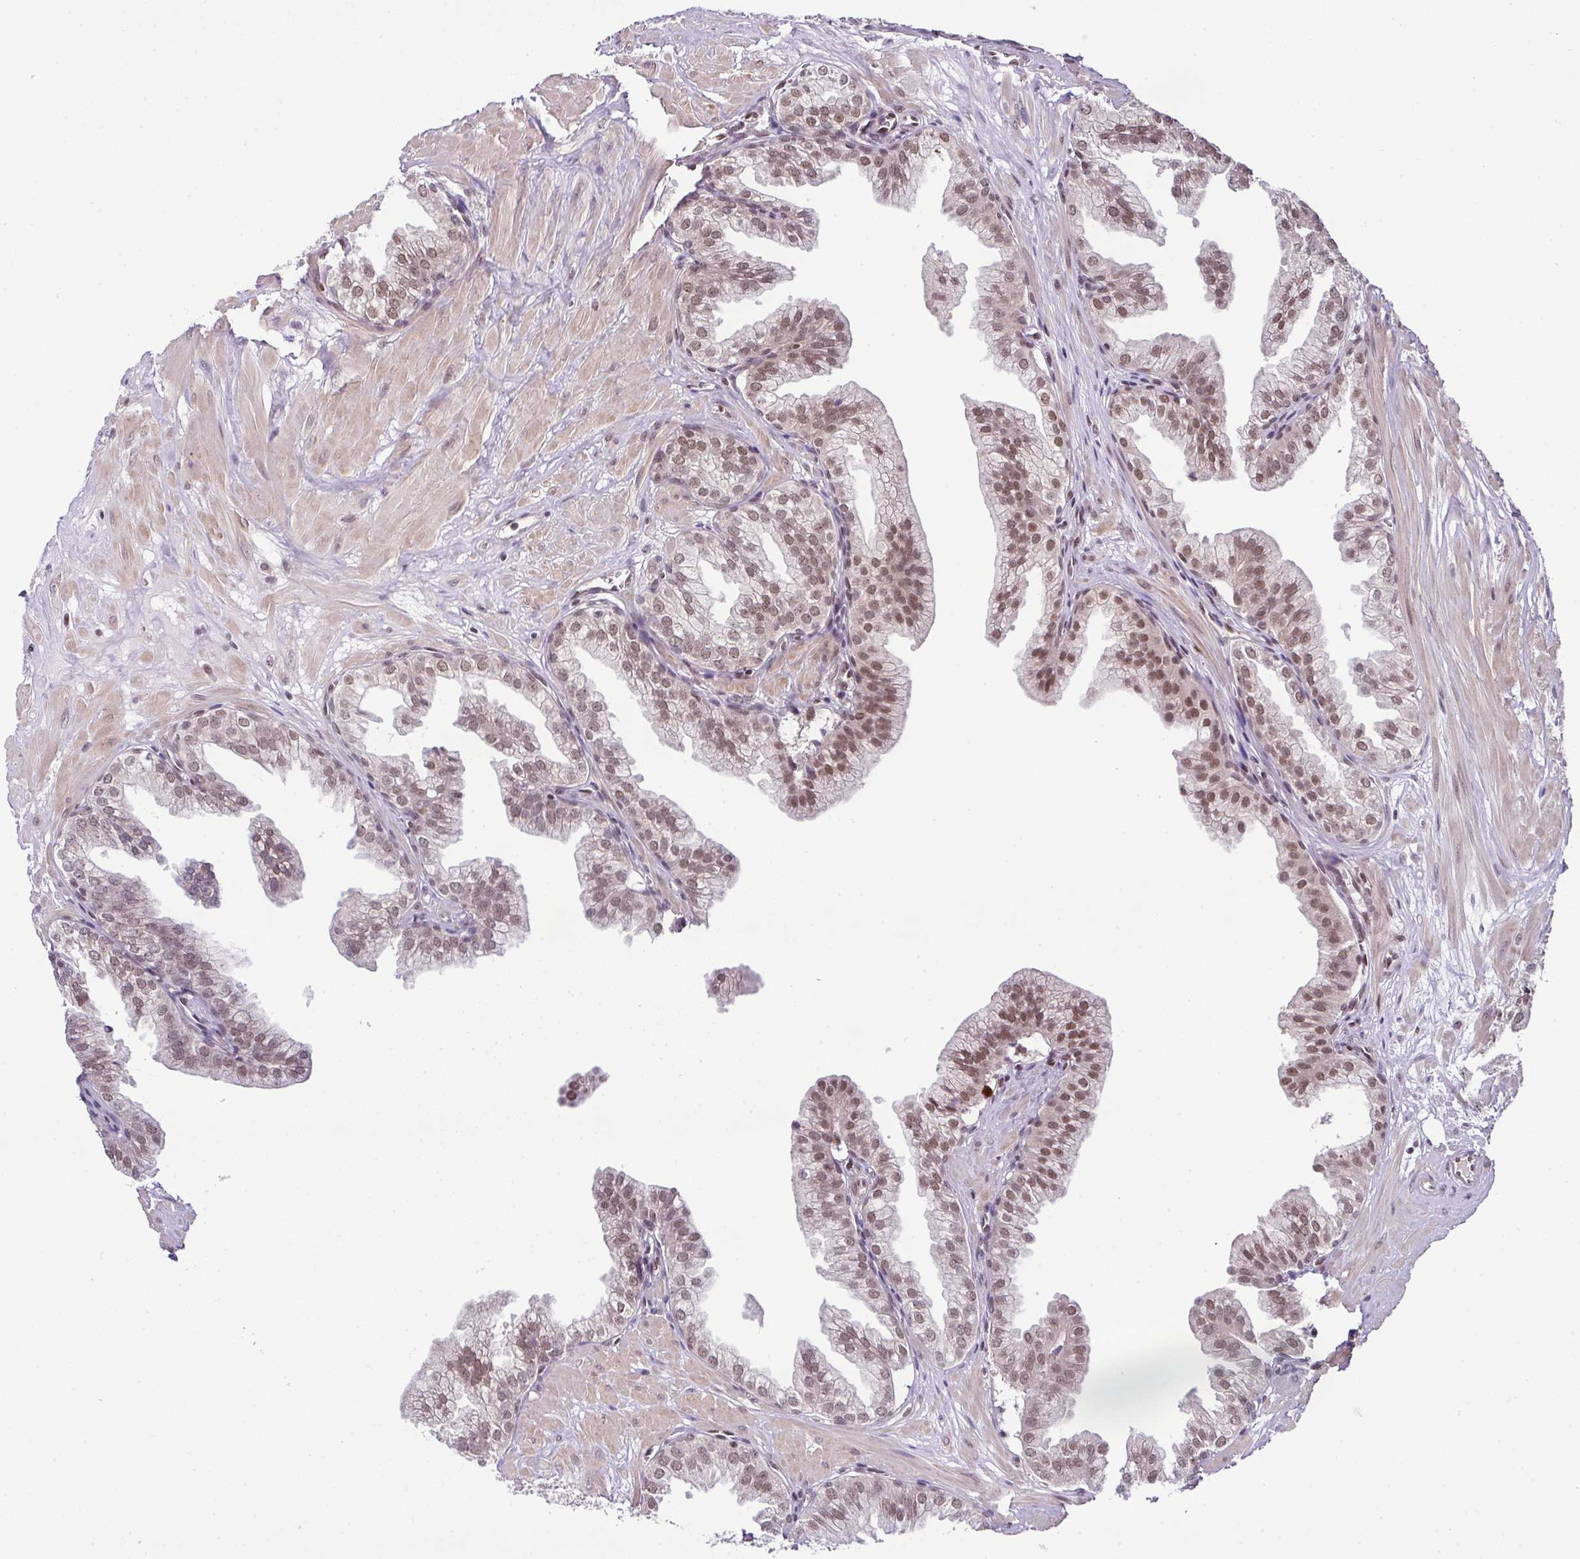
{"staining": {"intensity": "moderate", "quantity": ">75%", "location": "nuclear"}, "tissue": "prostate", "cell_type": "Glandular cells", "image_type": "normal", "snomed": [{"axis": "morphology", "description": "Normal tissue, NOS"}, {"axis": "topography", "description": "Prostate"}, {"axis": "topography", "description": "Peripheral nerve tissue"}], "caption": "Immunohistochemical staining of normal human prostate shows >75% levels of moderate nuclear protein expression in about >75% of glandular cells. (Brightfield microscopy of DAB IHC at high magnification).", "gene": "PGAP4", "patient": {"sex": "male", "age": 55}}